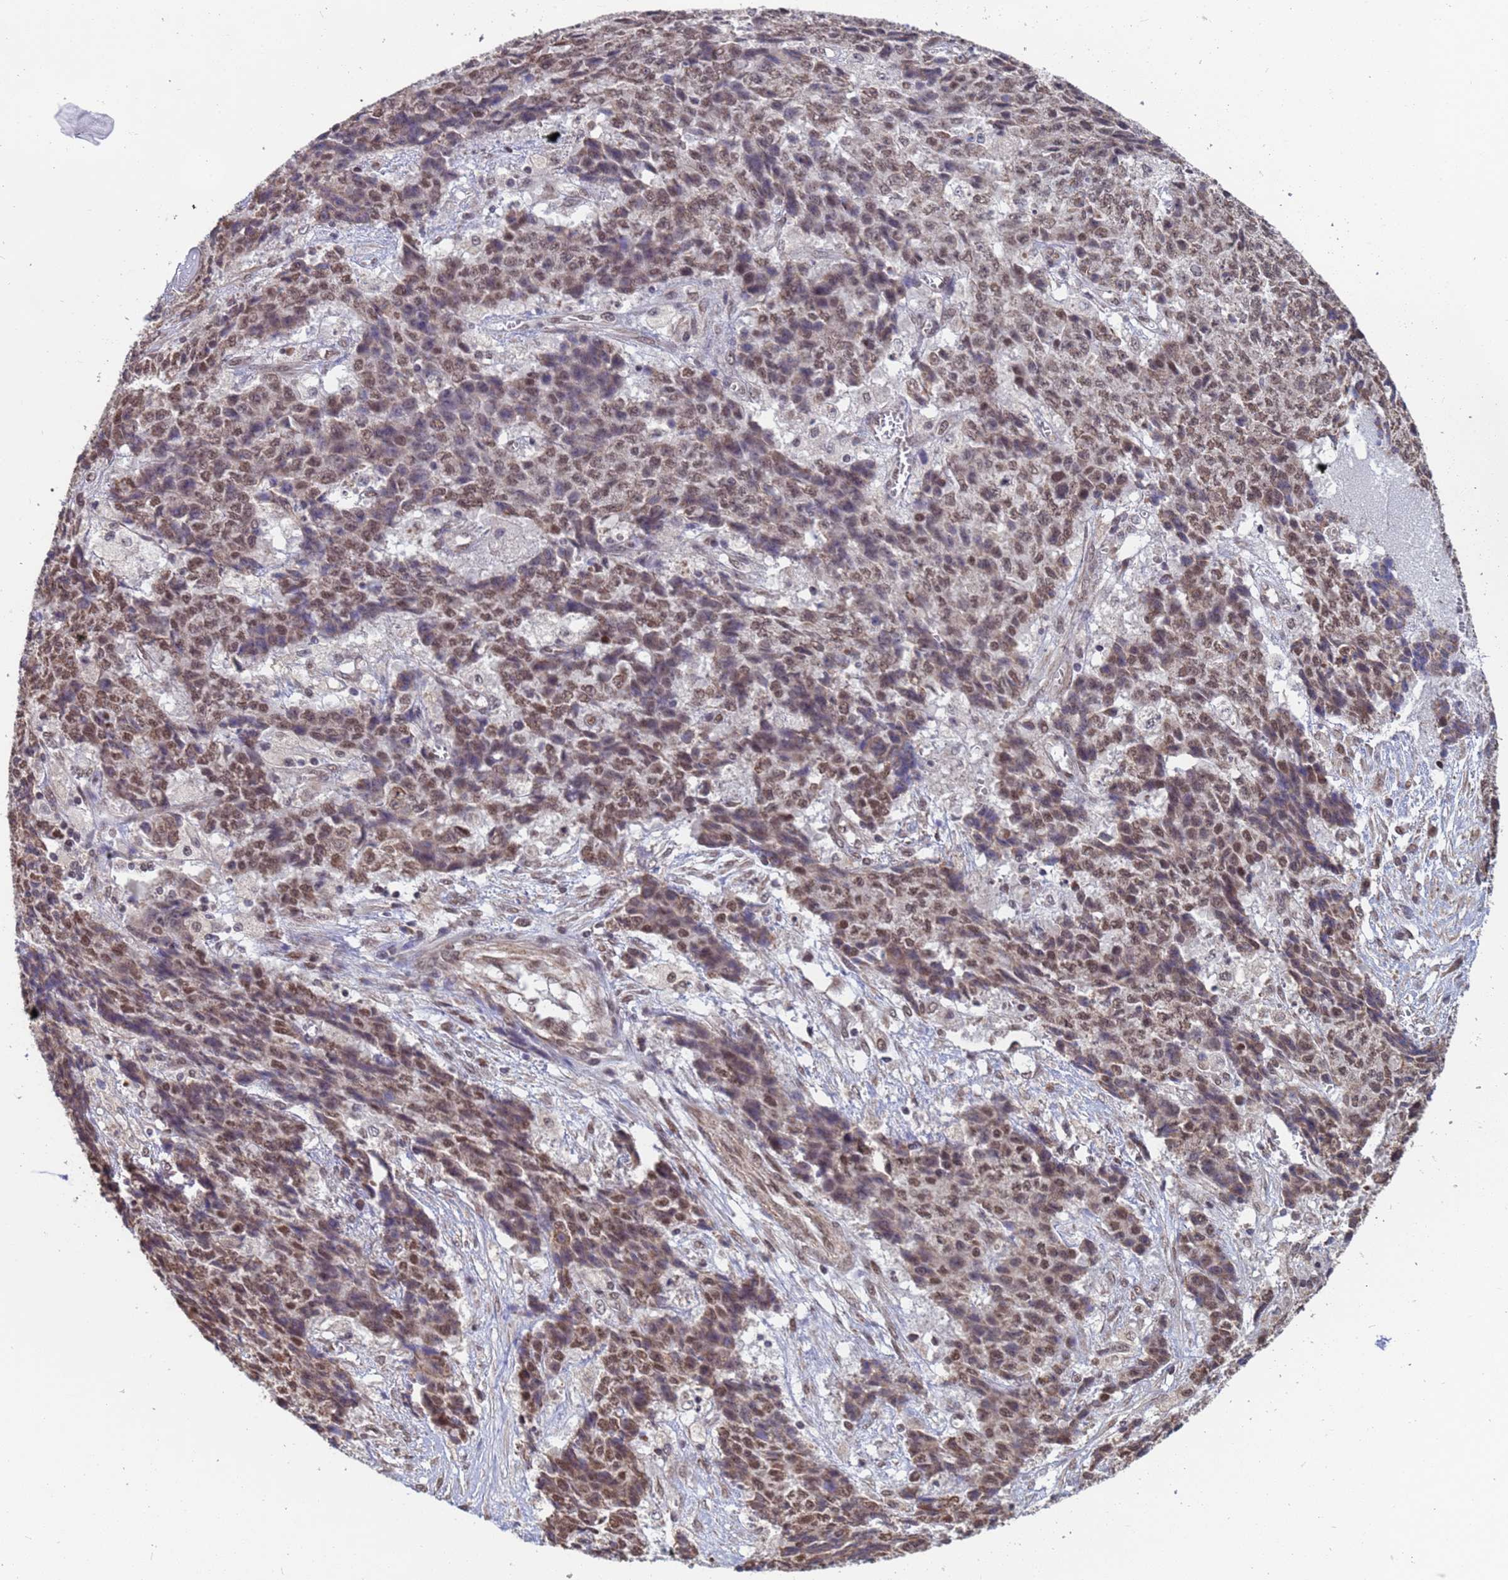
{"staining": {"intensity": "moderate", "quantity": "25%-75%", "location": "nuclear"}, "tissue": "ovarian cancer", "cell_type": "Tumor cells", "image_type": "cancer", "snomed": [{"axis": "morphology", "description": "Carcinoma, endometroid"}, {"axis": "topography", "description": "Ovary"}], "caption": "A high-resolution micrograph shows IHC staining of ovarian endometroid carcinoma, which shows moderate nuclear positivity in approximately 25%-75% of tumor cells.", "gene": "DENND2B", "patient": {"sex": "female", "age": 42}}